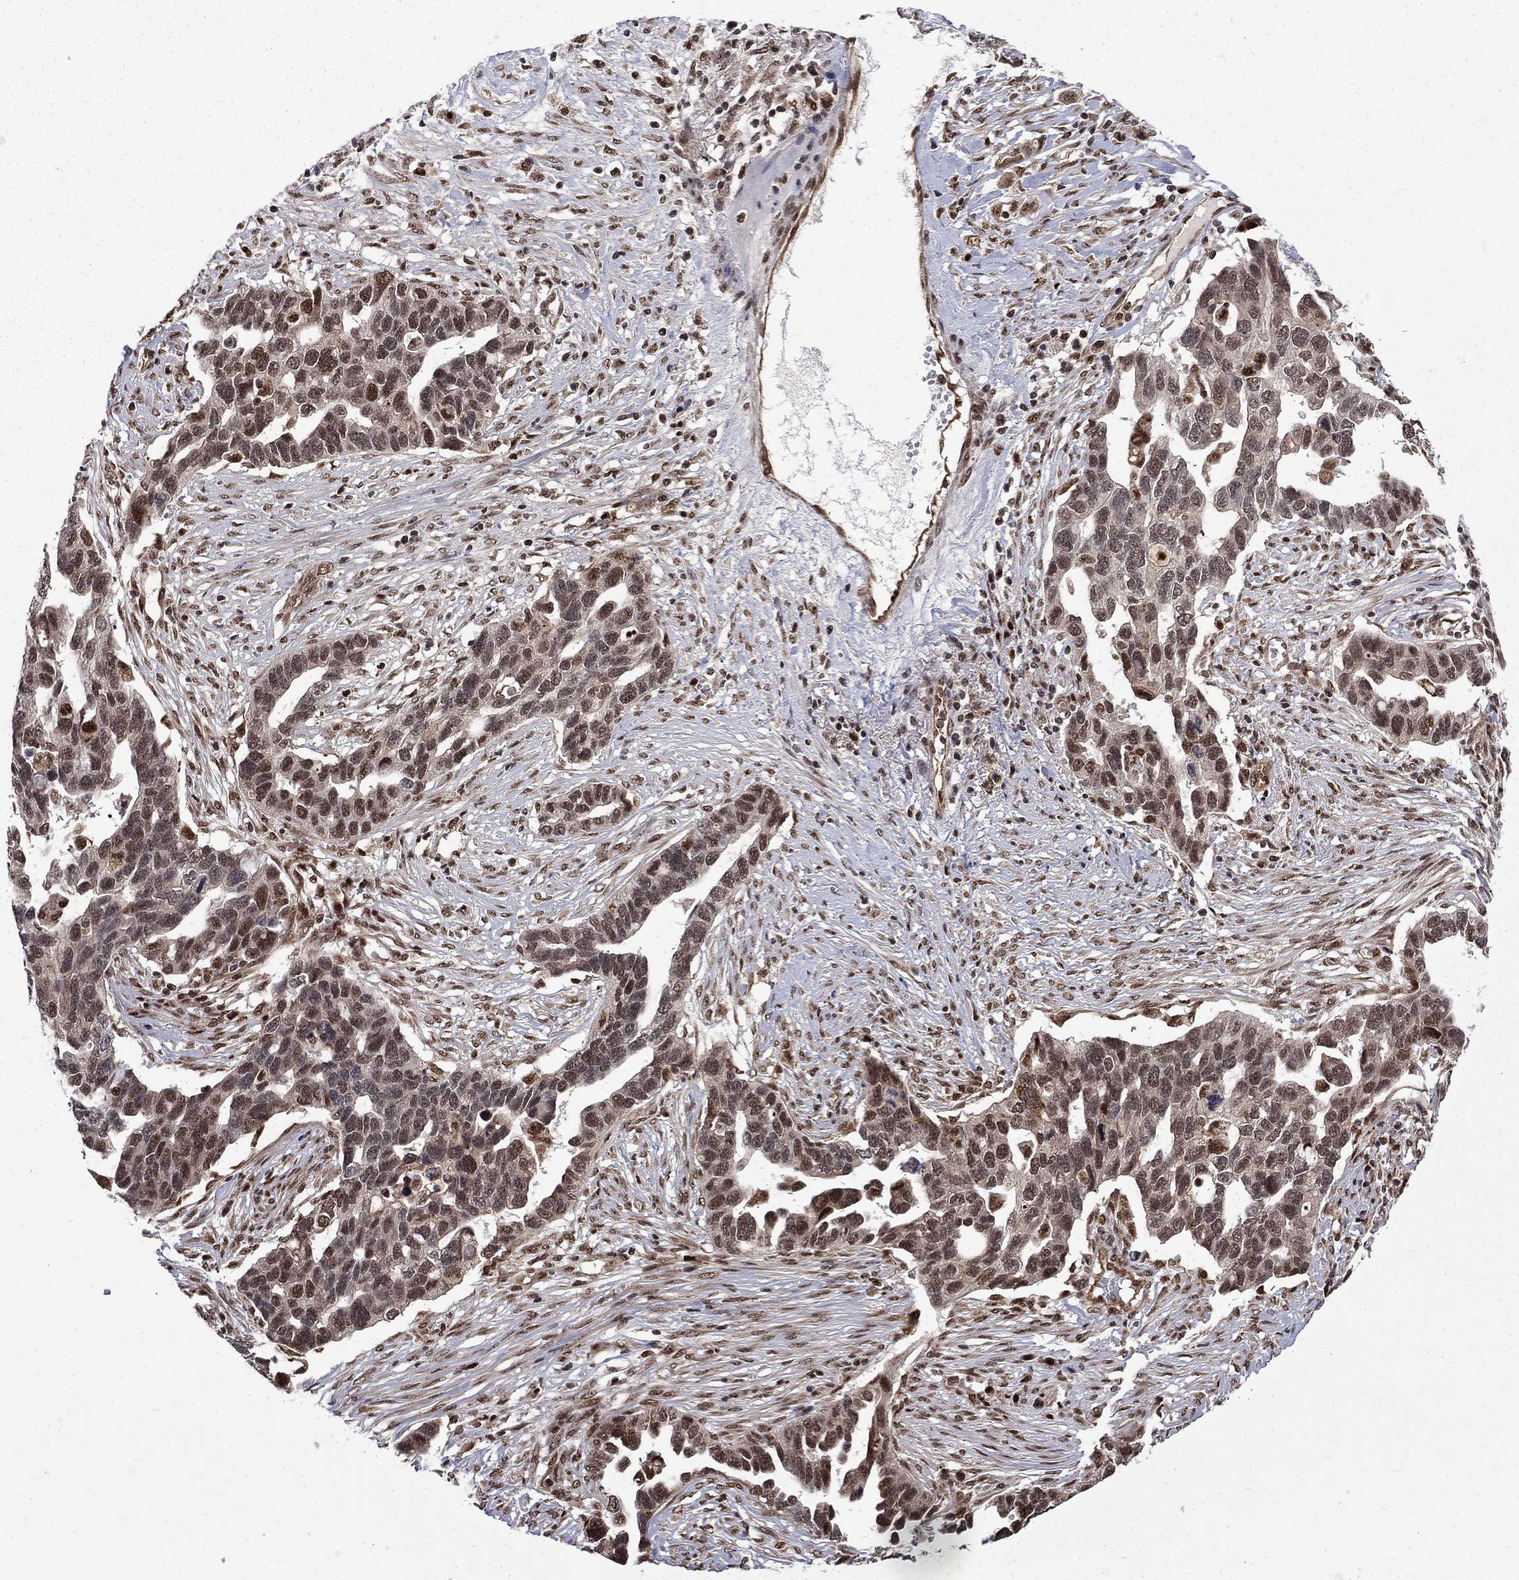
{"staining": {"intensity": "moderate", "quantity": ">75%", "location": "cytoplasmic/membranous,nuclear"}, "tissue": "ovarian cancer", "cell_type": "Tumor cells", "image_type": "cancer", "snomed": [{"axis": "morphology", "description": "Cystadenocarcinoma, serous, NOS"}, {"axis": "topography", "description": "Ovary"}], "caption": "Protein staining demonstrates moderate cytoplasmic/membranous and nuclear staining in about >75% of tumor cells in ovarian cancer (serous cystadenocarcinoma).", "gene": "KPNA3", "patient": {"sex": "female", "age": 54}}